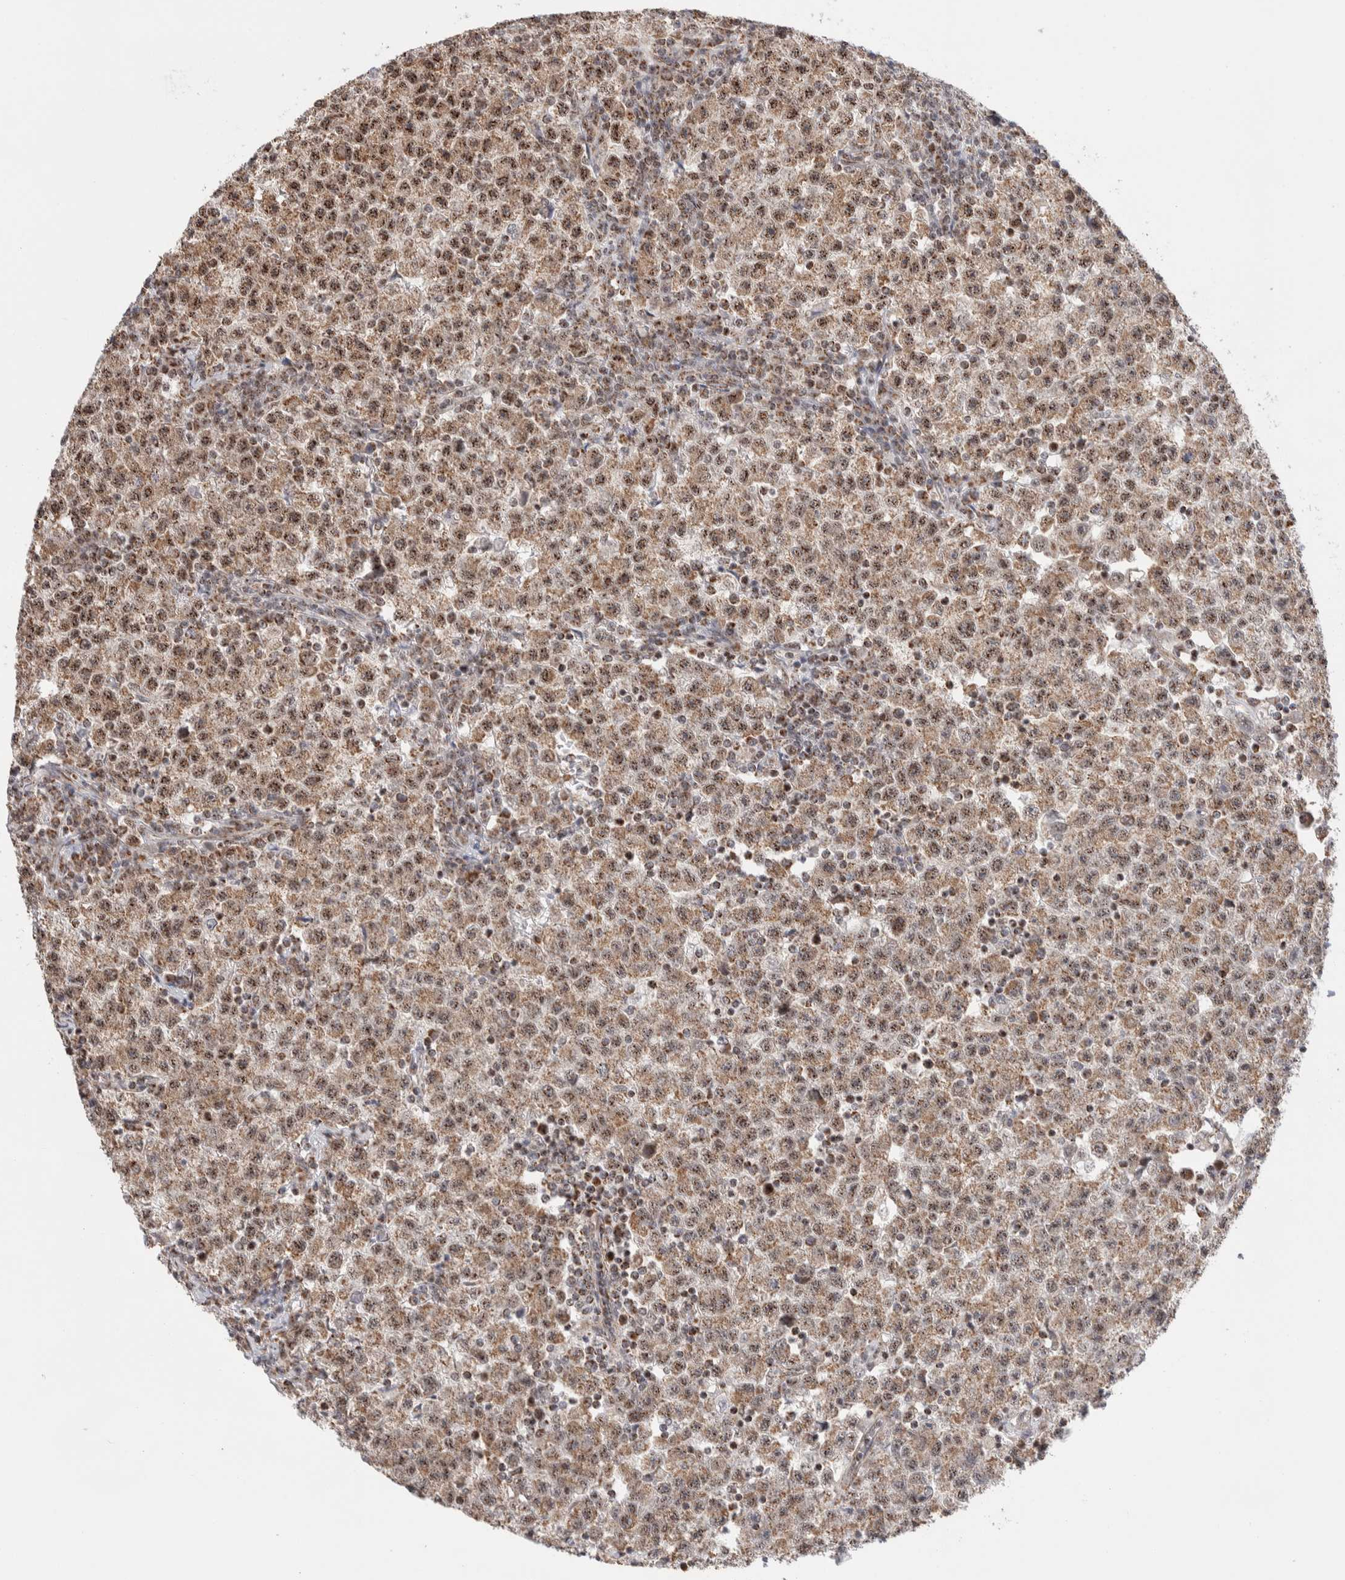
{"staining": {"intensity": "moderate", "quantity": ">75%", "location": "cytoplasmic/membranous,nuclear"}, "tissue": "testis cancer", "cell_type": "Tumor cells", "image_type": "cancer", "snomed": [{"axis": "morphology", "description": "Seminoma, NOS"}, {"axis": "topography", "description": "Testis"}], "caption": "Immunohistochemical staining of testis cancer (seminoma) exhibits moderate cytoplasmic/membranous and nuclear protein expression in approximately >75% of tumor cells. The staining was performed using DAB to visualize the protein expression in brown, while the nuclei were stained in blue with hematoxylin (Magnification: 20x).", "gene": "ZNF695", "patient": {"sex": "male", "age": 22}}